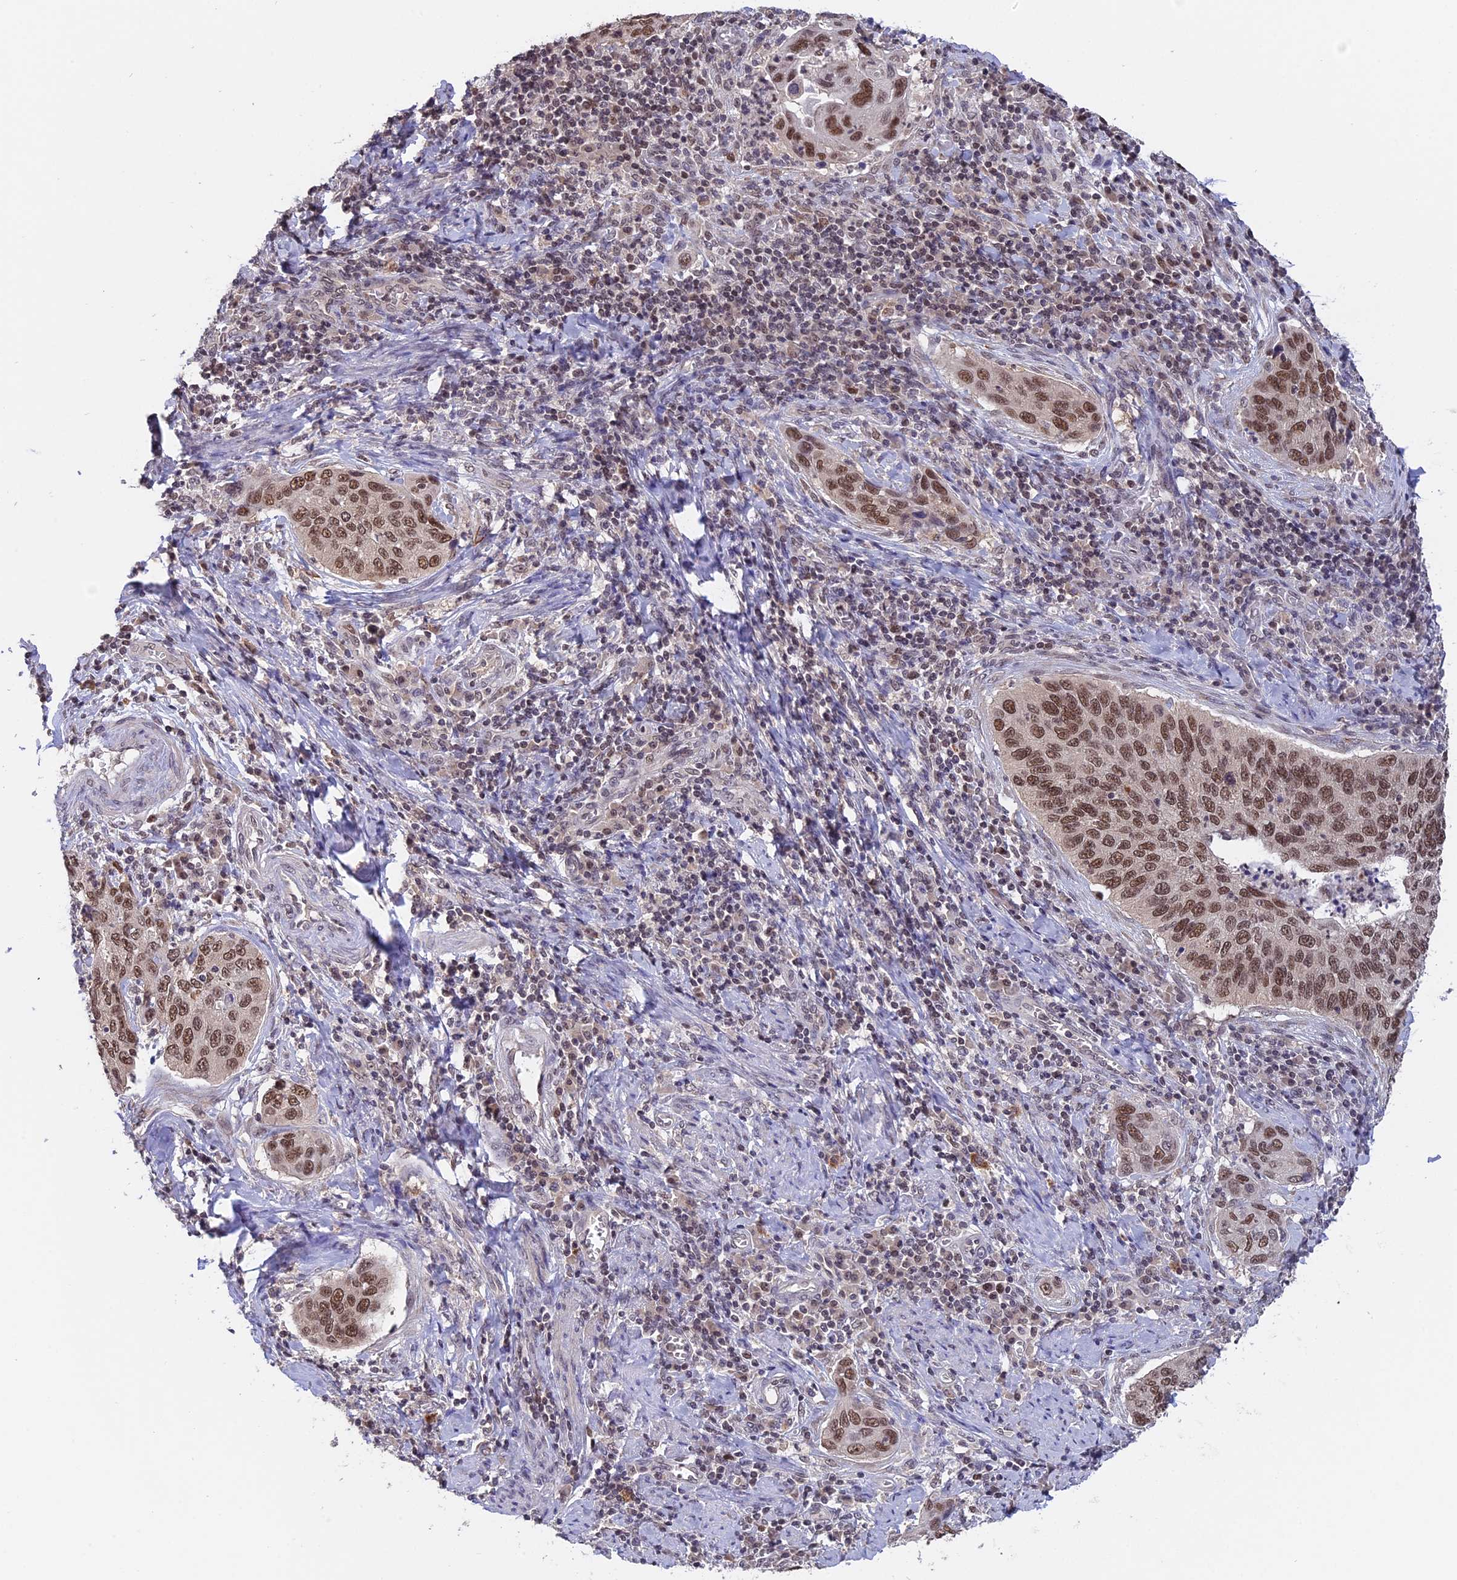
{"staining": {"intensity": "moderate", "quantity": ">75%", "location": "nuclear"}, "tissue": "cervical cancer", "cell_type": "Tumor cells", "image_type": "cancer", "snomed": [{"axis": "morphology", "description": "Squamous cell carcinoma, NOS"}, {"axis": "topography", "description": "Cervix"}], "caption": "Immunohistochemical staining of squamous cell carcinoma (cervical) demonstrates moderate nuclear protein positivity in about >75% of tumor cells.", "gene": "RFC5", "patient": {"sex": "female", "age": 53}}